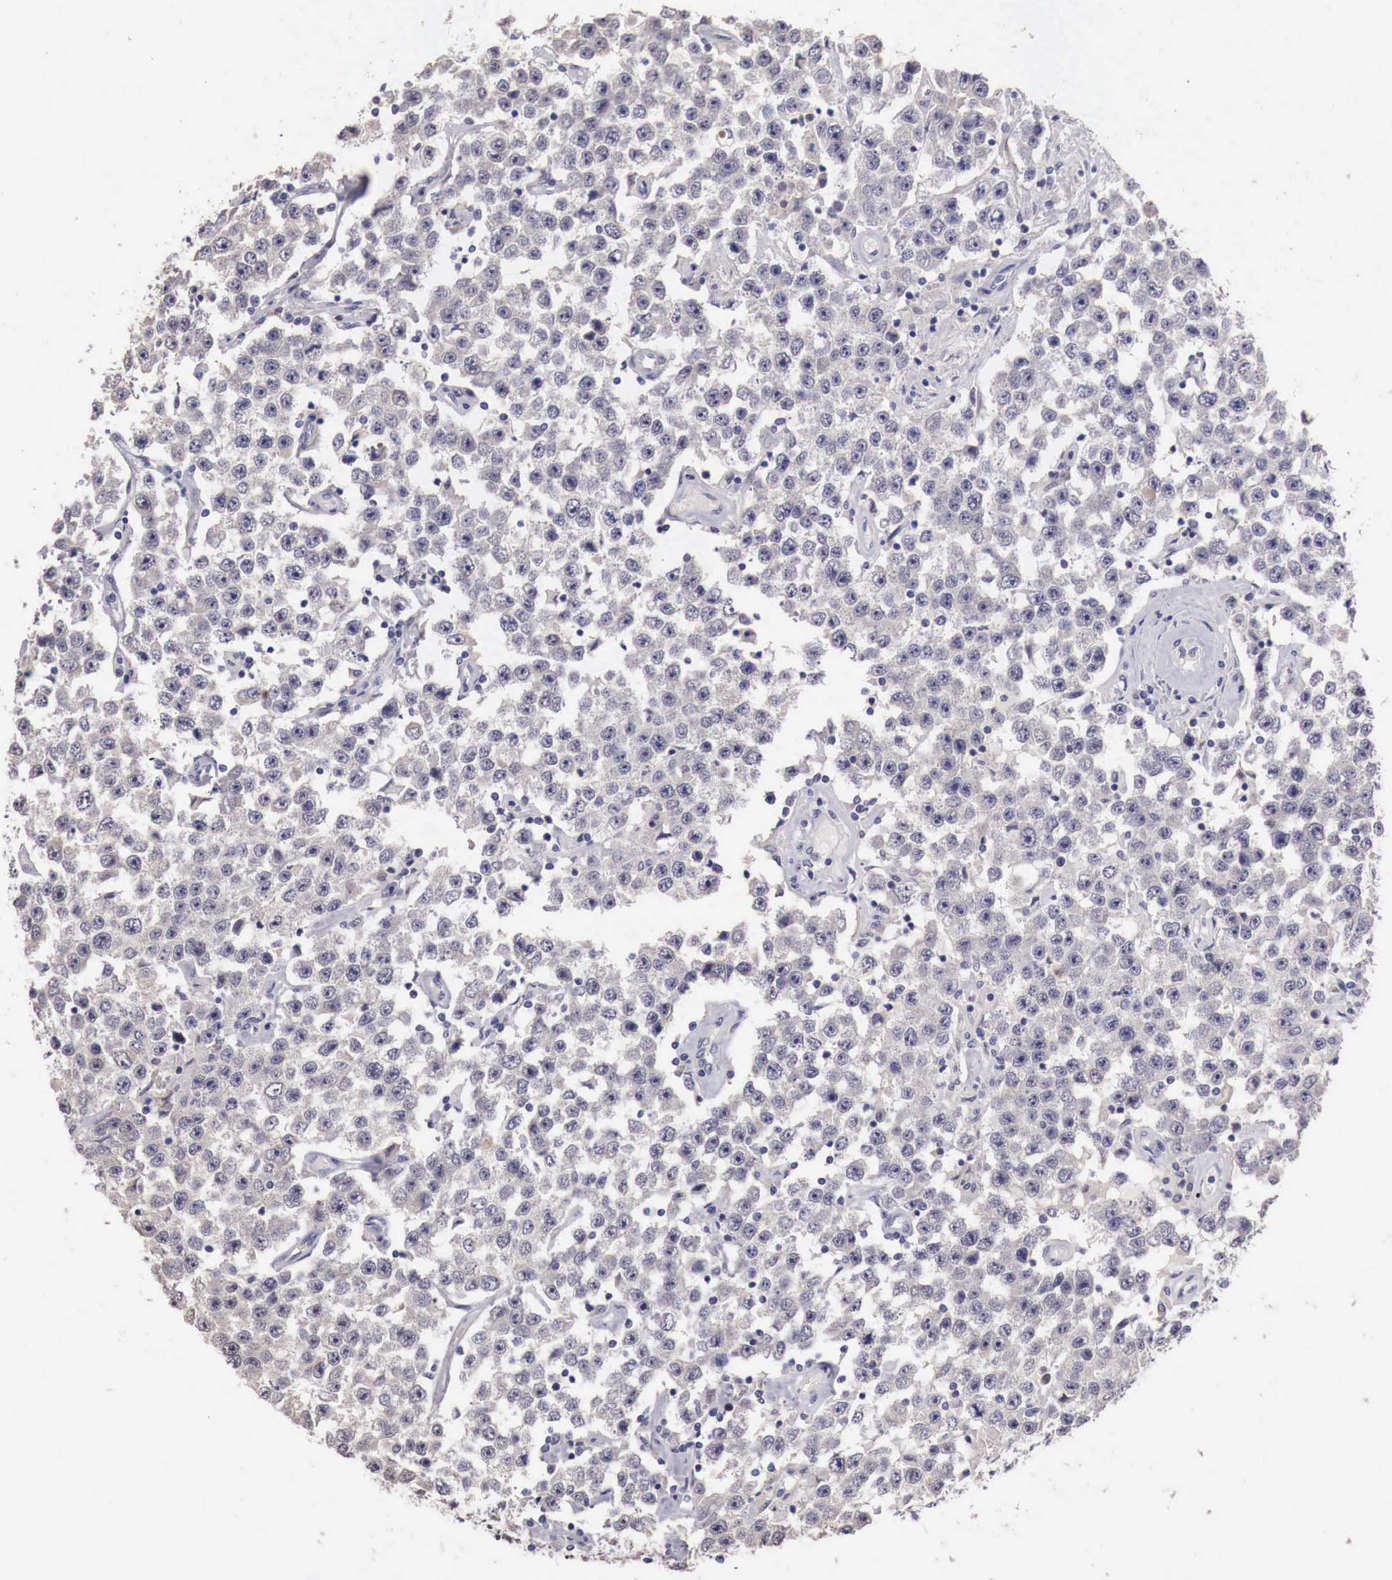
{"staining": {"intensity": "negative", "quantity": "none", "location": "none"}, "tissue": "testis cancer", "cell_type": "Tumor cells", "image_type": "cancer", "snomed": [{"axis": "morphology", "description": "Seminoma, NOS"}, {"axis": "topography", "description": "Testis"}], "caption": "IHC of seminoma (testis) reveals no positivity in tumor cells. (Immunohistochemistry (ihc), brightfield microscopy, high magnification).", "gene": "ENOX2", "patient": {"sex": "male", "age": 52}}